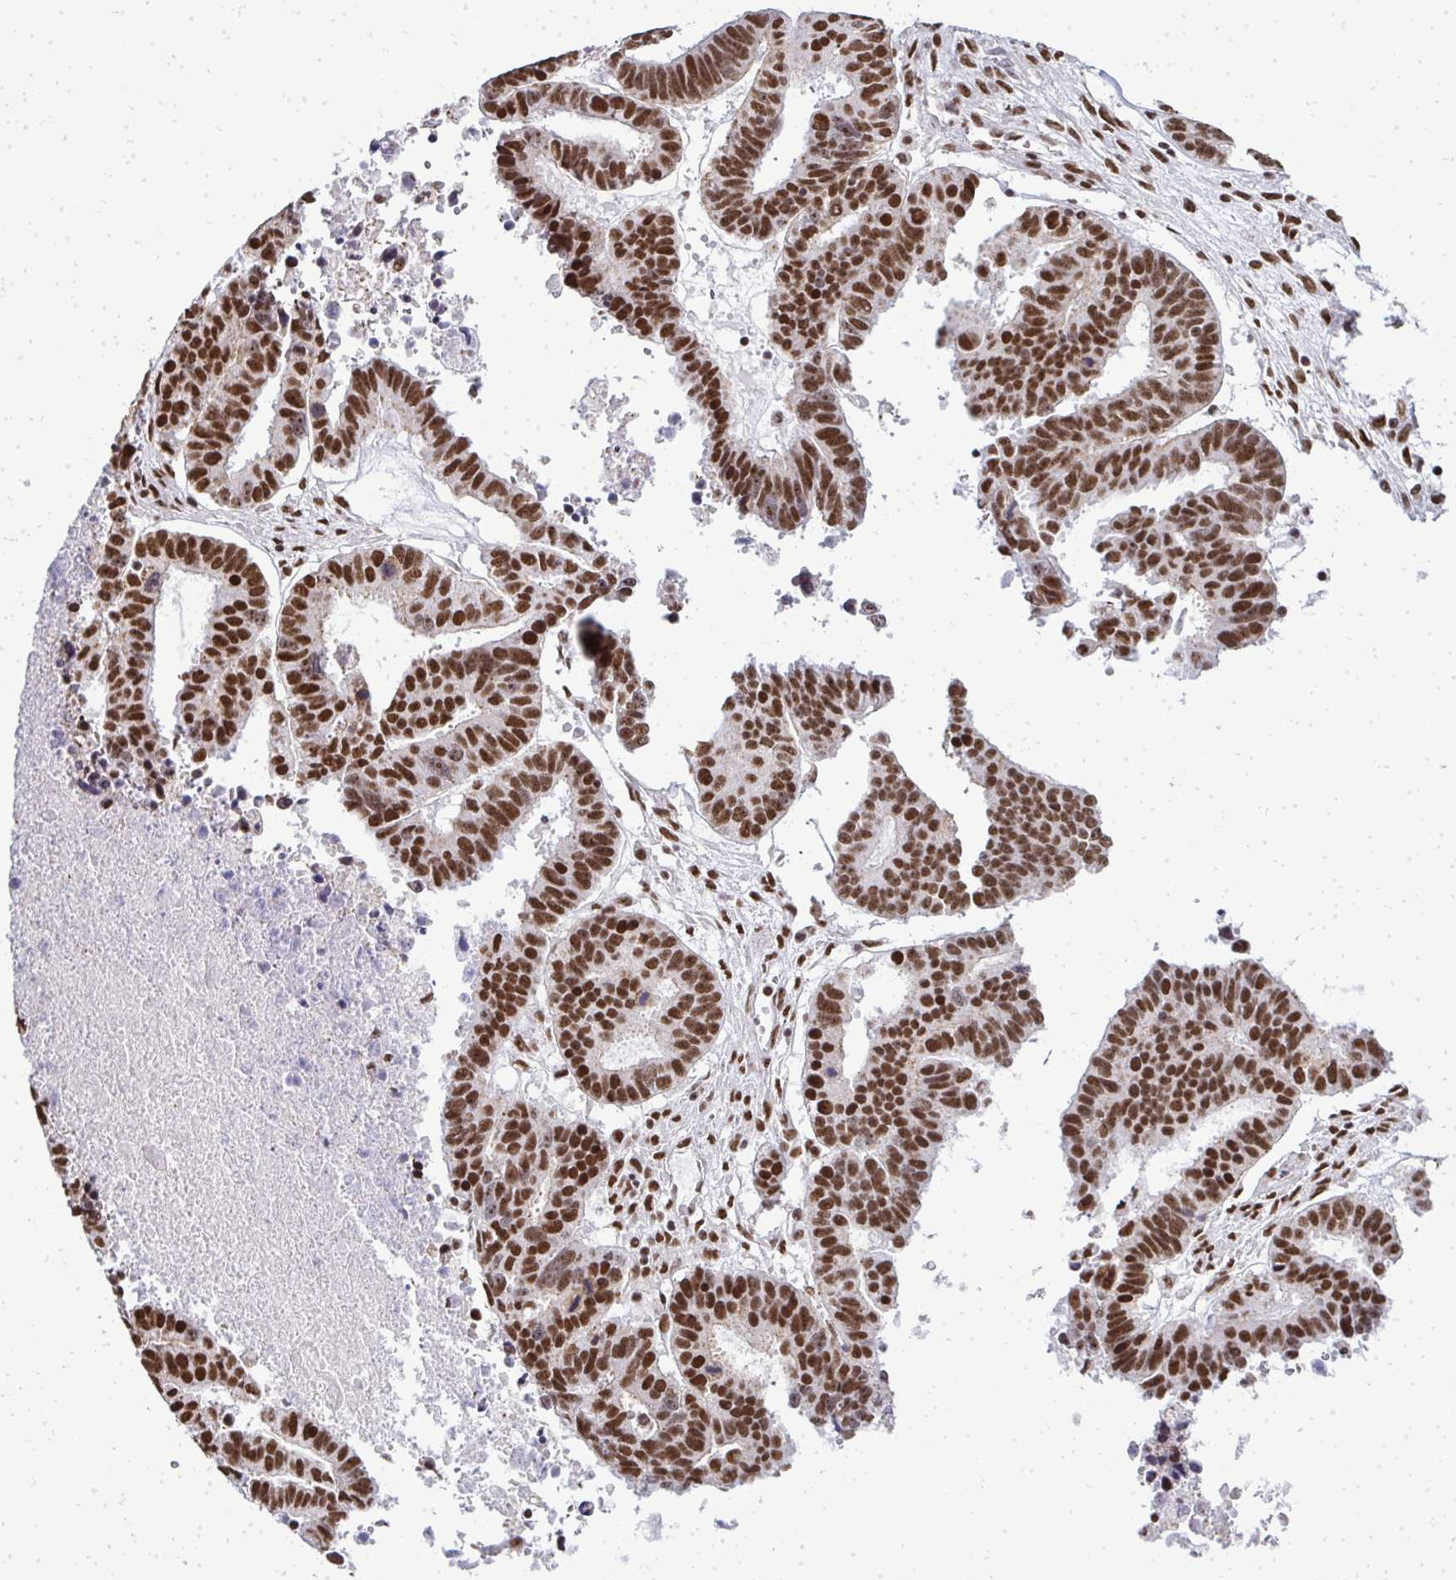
{"staining": {"intensity": "strong", "quantity": ">75%", "location": "nuclear"}, "tissue": "ovarian cancer", "cell_type": "Tumor cells", "image_type": "cancer", "snomed": [{"axis": "morphology", "description": "Carcinoma, endometroid"}, {"axis": "morphology", "description": "Cystadenocarcinoma, serous, NOS"}, {"axis": "topography", "description": "Ovary"}], "caption": "Ovarian cancer stained with a protein marker displays strong staining in tumor cells.", "gene": "SIRT7", "patient": {"sex": "female", "age": 45}}